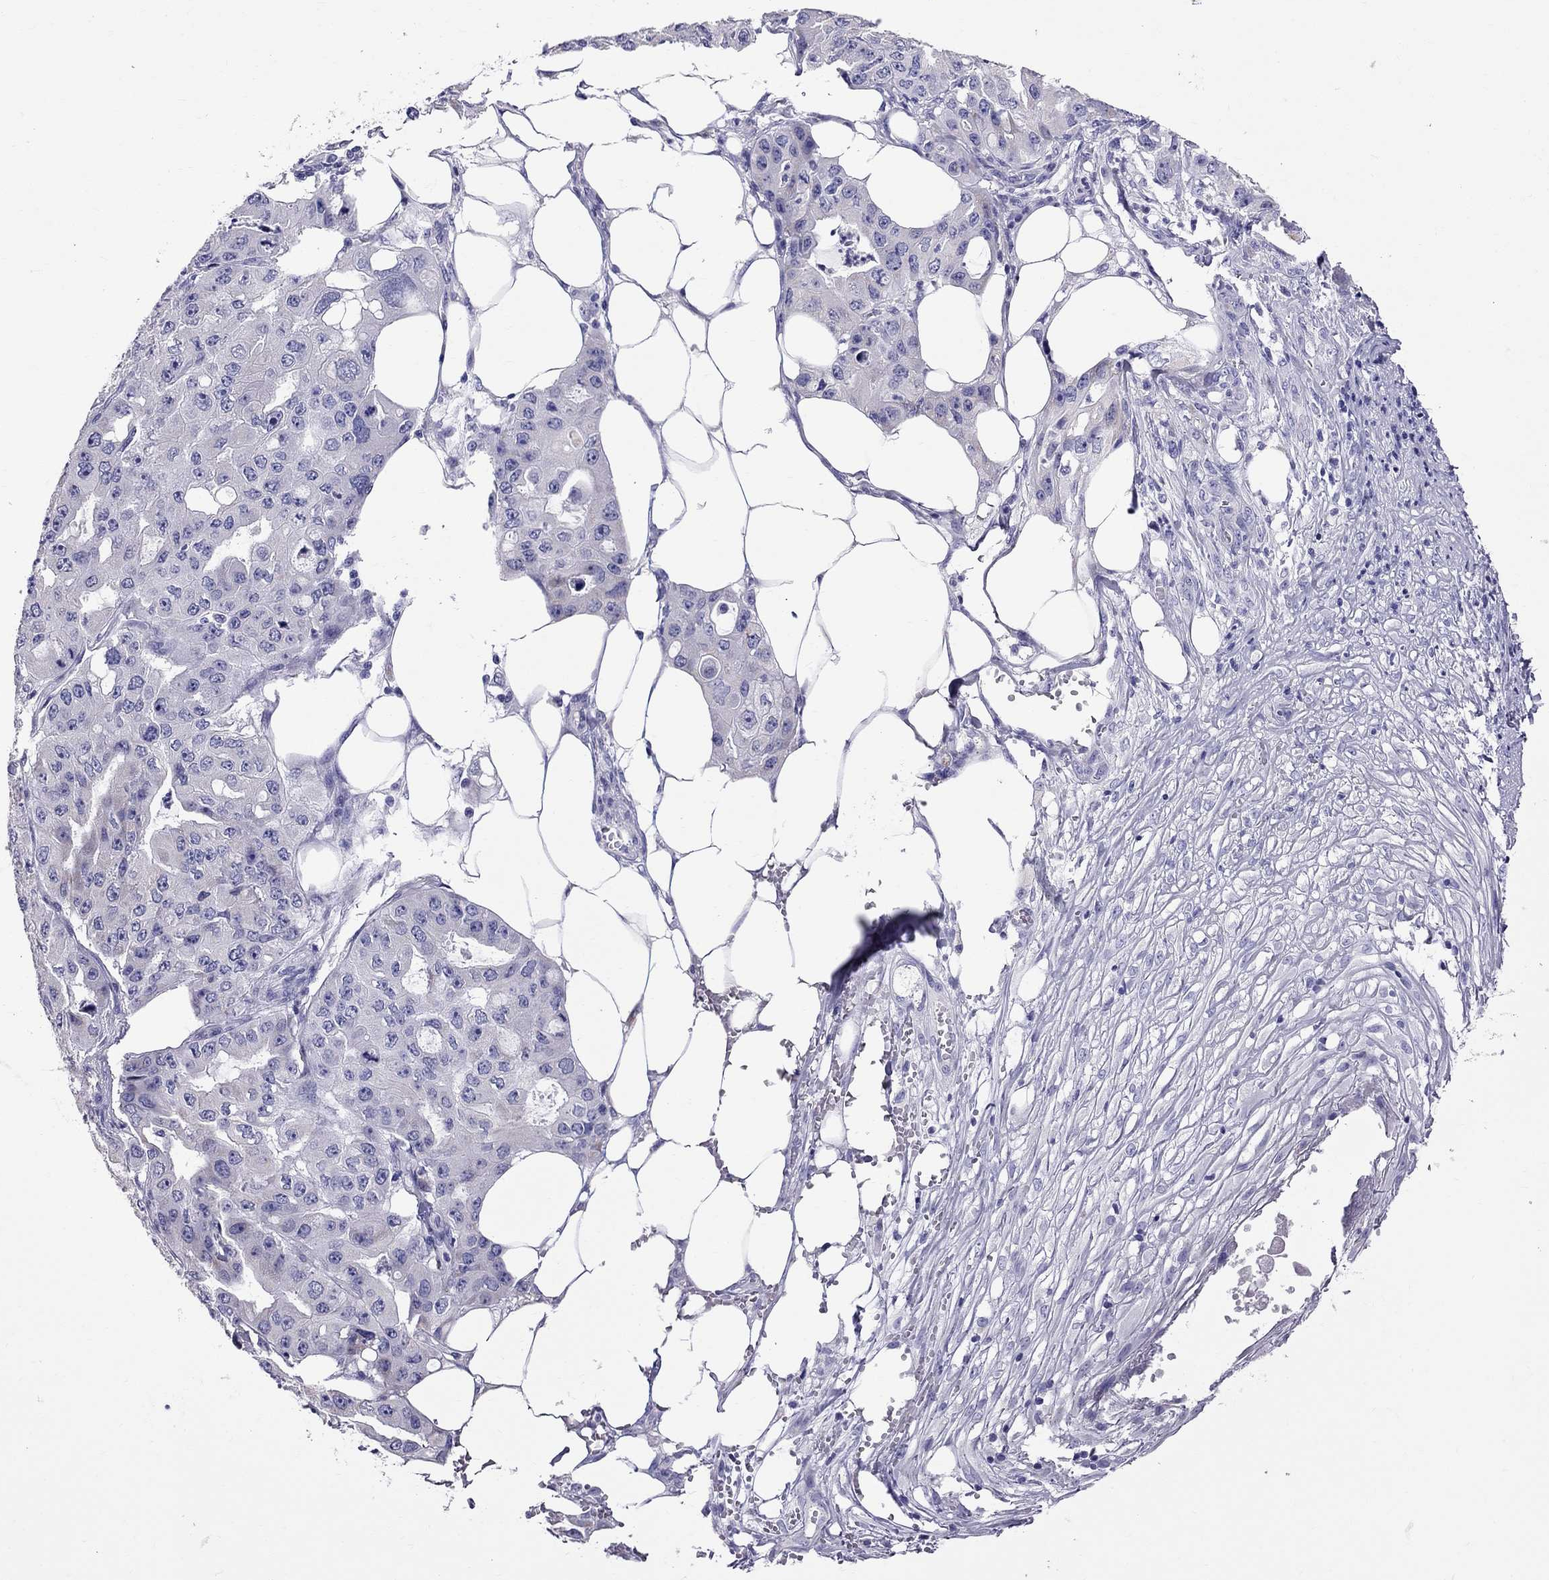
{"staining": {"intensity": "negative", "quantity": "none", "location": "none"}, "tissue": "ovarian cancer", "cell_type": "Tumor cells", "image_type": "cancer", "snomed": [{"axis": "morphology", "description": "Cystadenocarcinoma, serous, NOS"}, {"axis": "topography", "description": "Ovary"}], "caption": "The immunohistochemistry histopathology image has no significant staining in tumor cells of ovarian serous cystadenocarcinoma tissue. (Brightfield microscopy of DAB (3,3'-diaminobenzidine) immunohistochemistry at high magnification).", "gene": "TTLL13", "patient": {"sex": "female", "age": 56}}